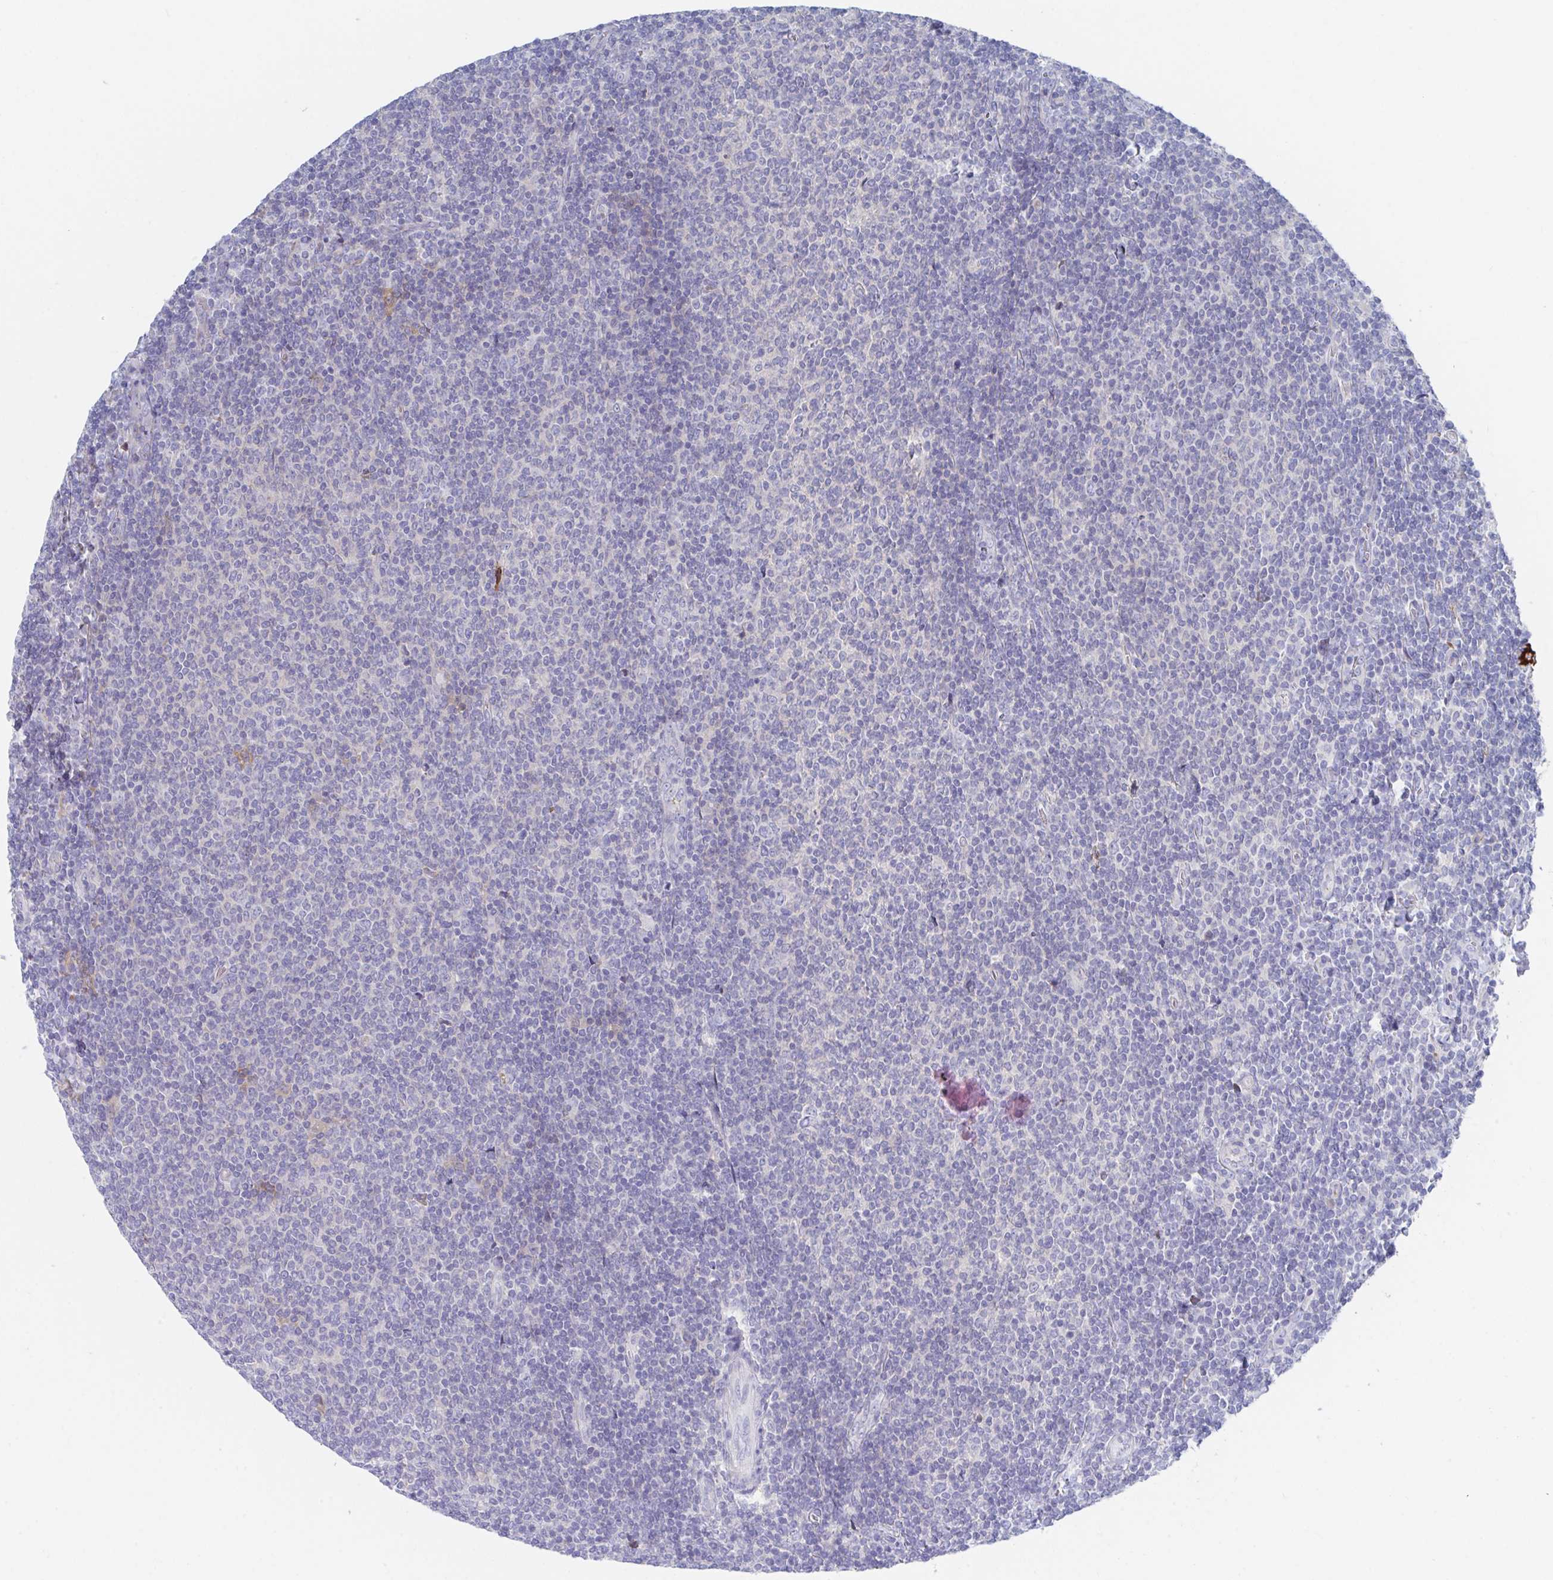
{"staining": {"intensity": "negative", "quantity": "none", "location": "none"}, "tissue": "lymphoma", "cell_type": "Tumor cells", "image_type": "cancer", "snomed": [{"axis": "morphology", "description": "Malignant lymphoma, non-Hodgkin's type, Low grade"}, {"axis": "topography", "description": "Lymph node"}], "caption": "Immunohistochemical staining of lymphoma displays no significant expression in tumor cells.", "gene": "TNFAIP6", "patient": {"sex": "male", "age": 52}}